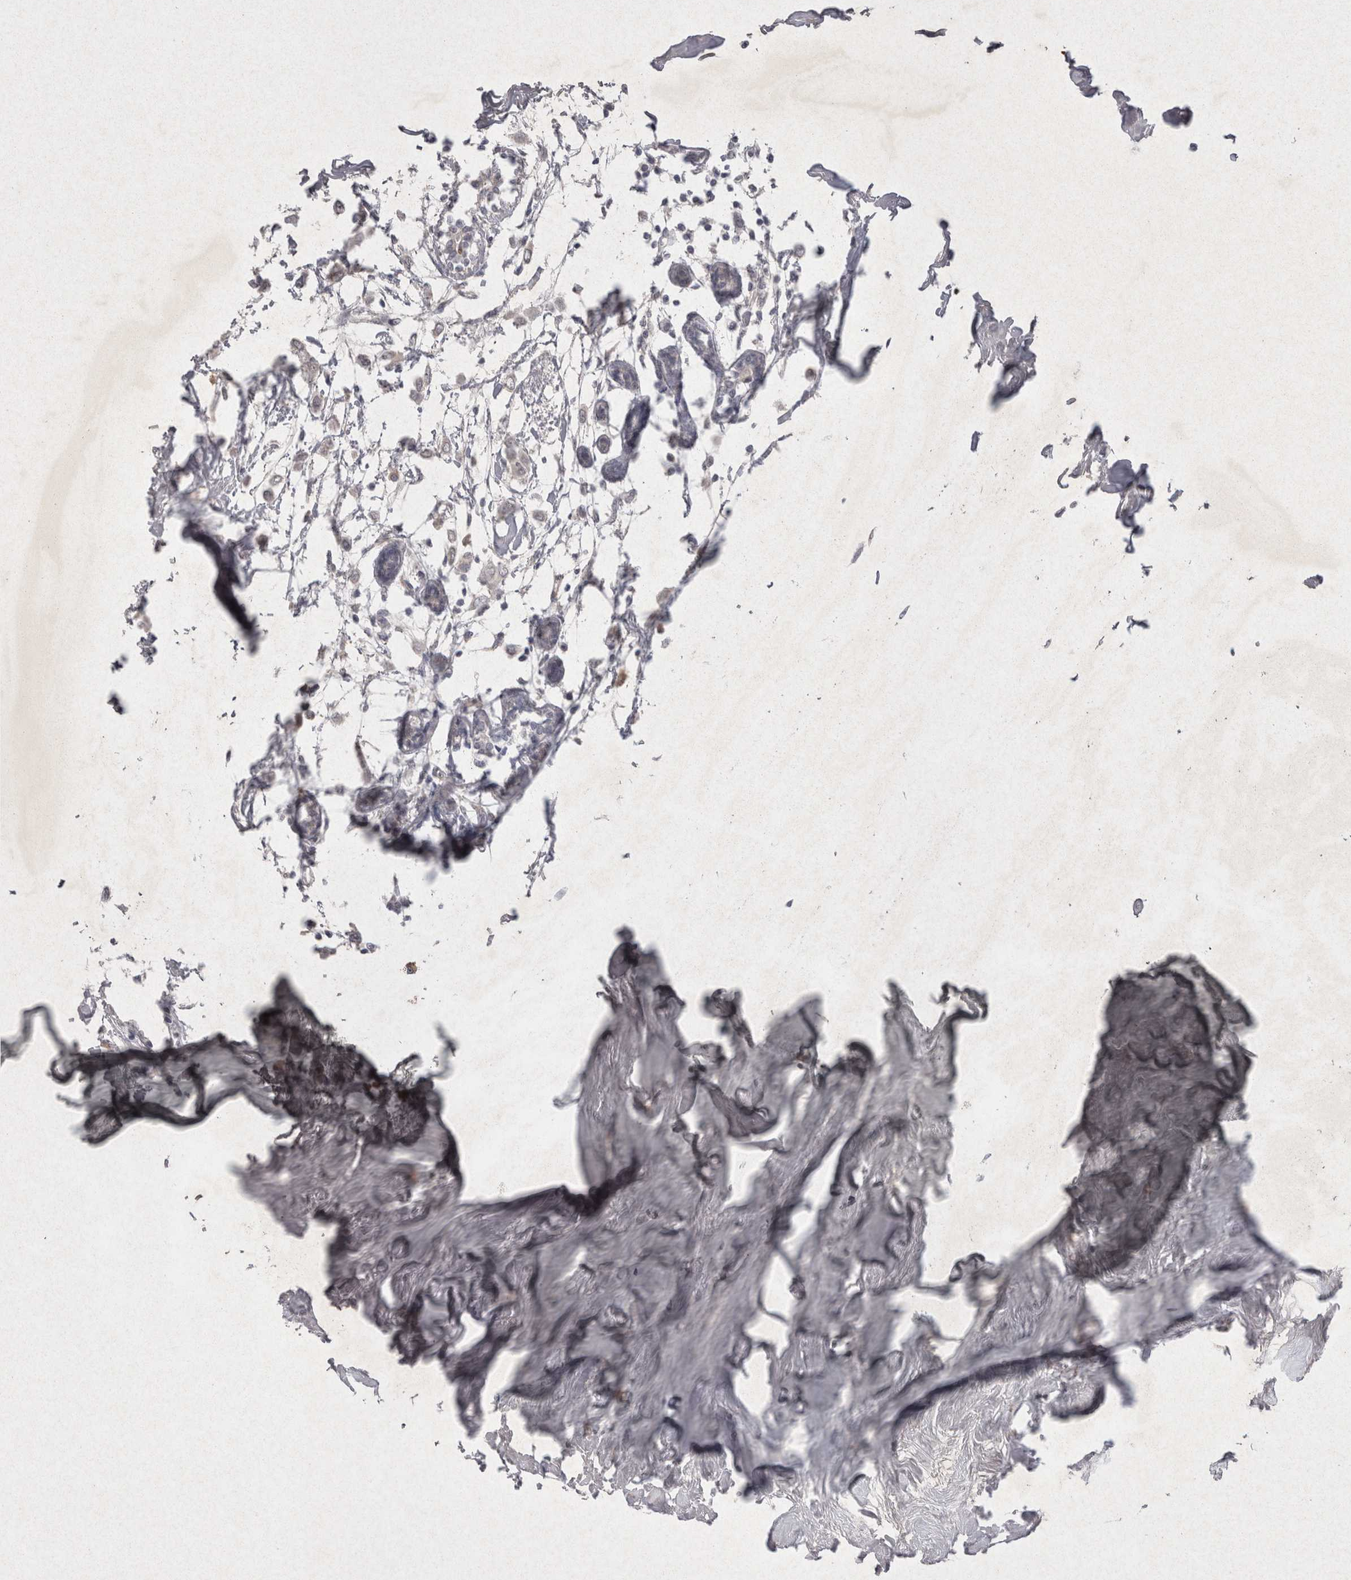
{"staining": {"intensity": "negative", "quantity": "none", "location": "none"}, "tissue": "breast cancer", "cell_type": "Tumor cells", "image_type": "cancer", "snomed": [{"axis": "morphology", "description": "Lobular carcinoma"}, {"axis": "topography", "description": "Breast"}], "caption": "There is no significant staining in tumor cells of breast cancer.", "gene": "LYVE1", "patient": {"sex": "female", "age": 51}}